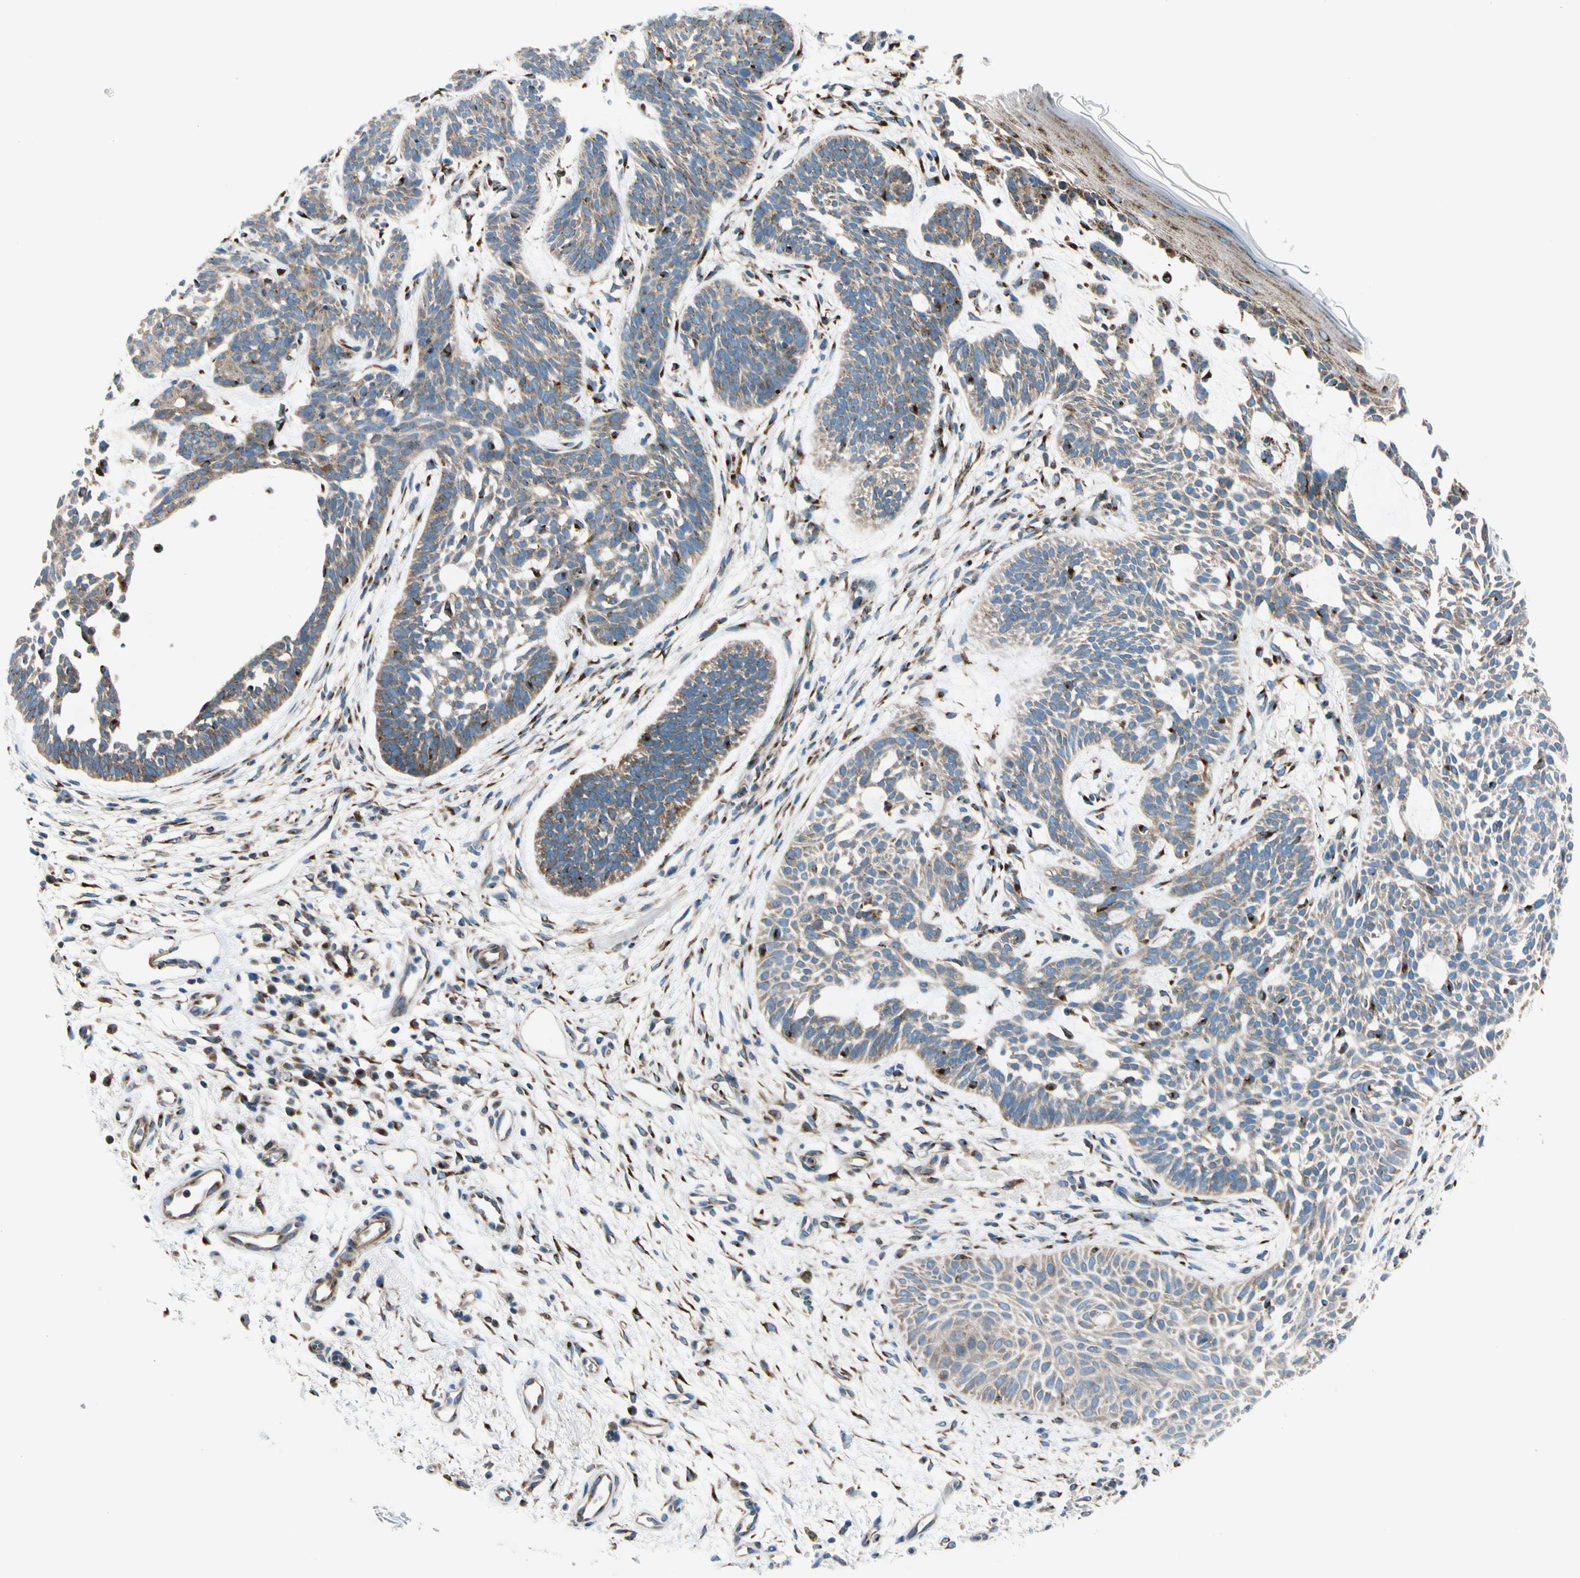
{"staining": {"intensity": "moderate", "quantity": "25%-75%", "location": "cytoplasmic/membranous"}, "tissue": "skin cancer", "cell_type": "Tumor cells", "image_type": "cancer", "snomed": [{"axis": "morphology", "description": "Normal tissue, NOS"}, {"axis": "morphology", "description": "Basal cell carcinoma"}, {"axis": "topography", "description": "Skin"}], "caption": "DAB (3,3'-diaminobenzidine) immunohistochemical staining of human skin basal cell carcinoma shows moderate cytoplasmic/membranous protein expression in about 25%-75% of tumor cells.", "gene": "NUCB1", "patient": {"sex": "female", "age": 69}}